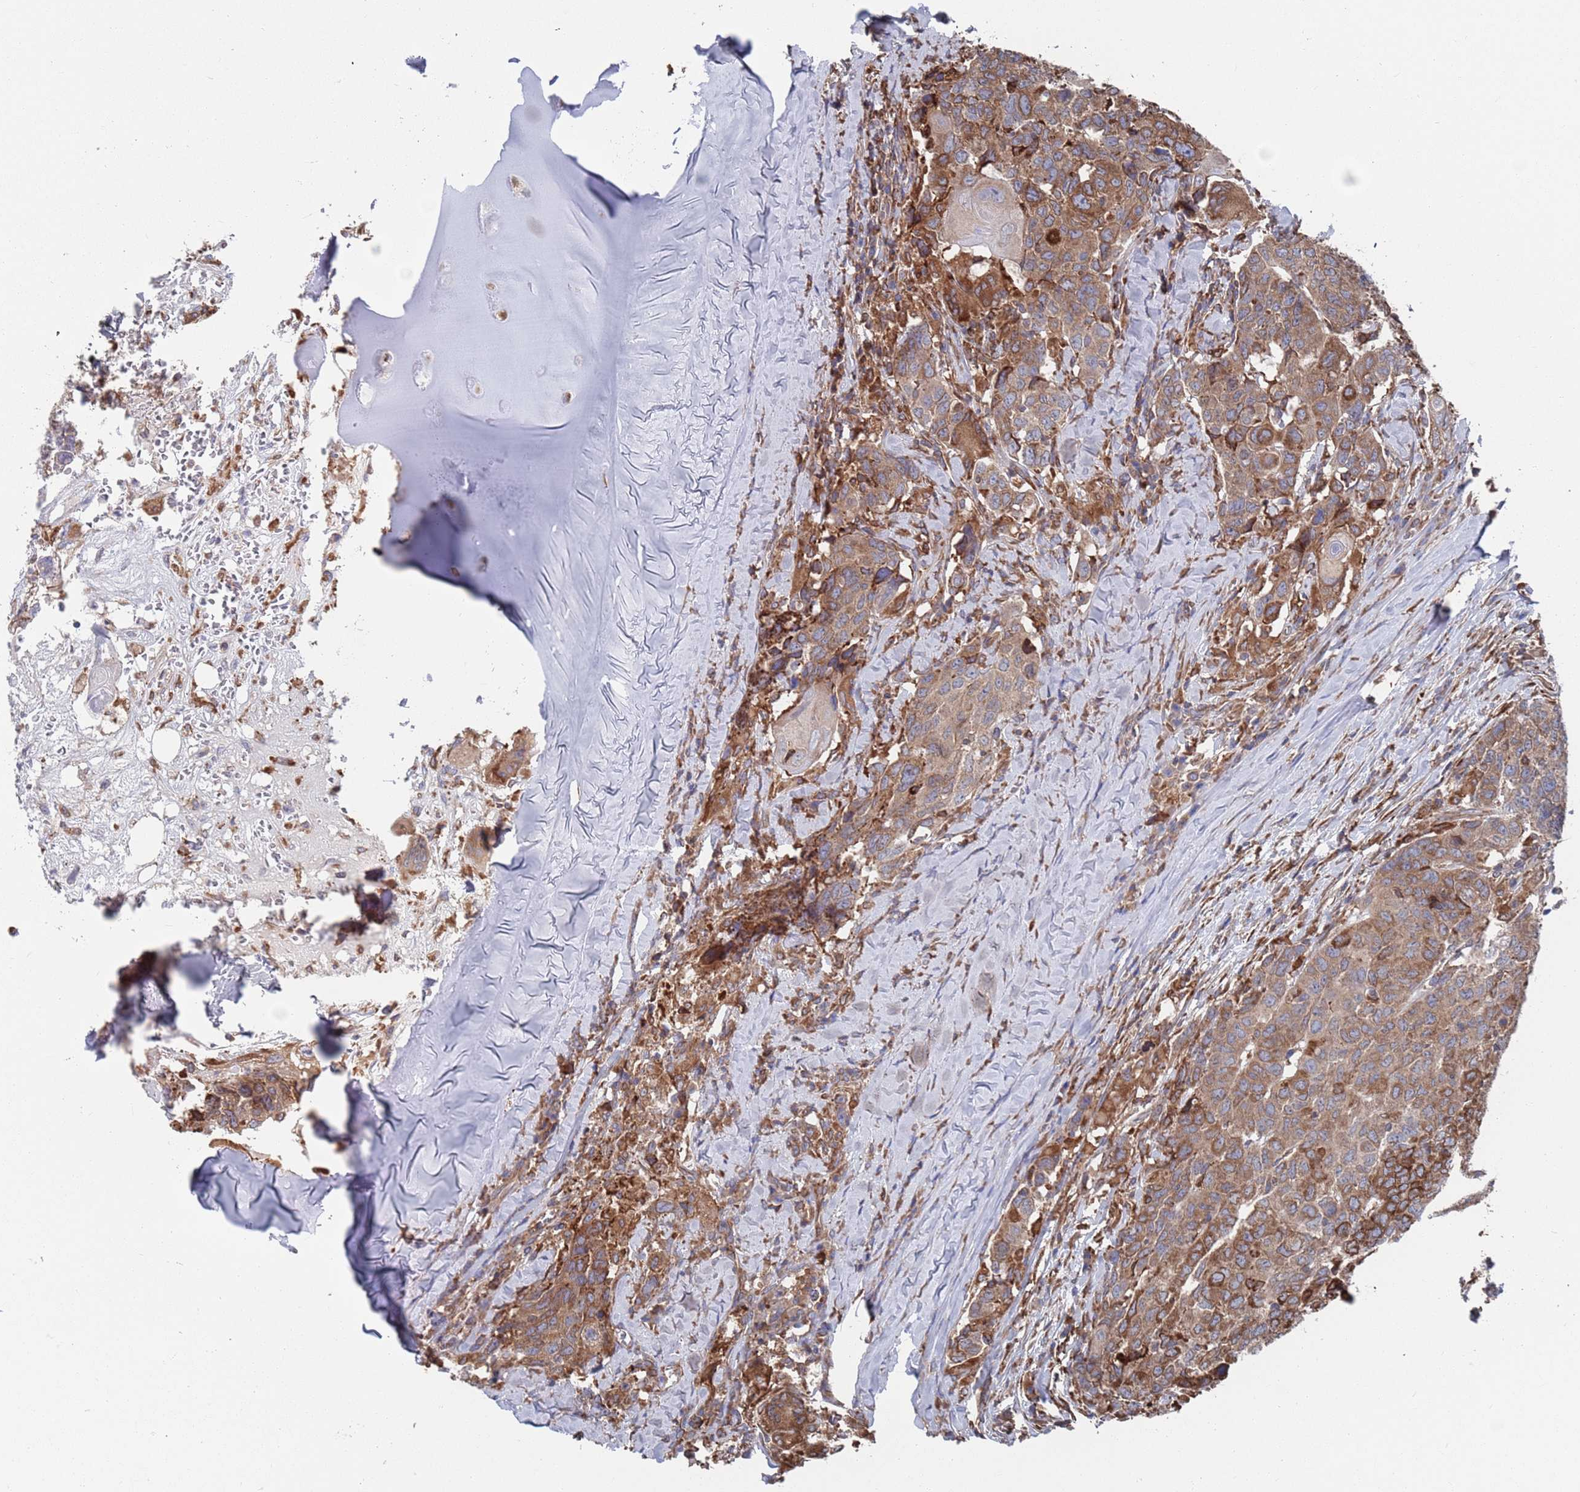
{"staining": {"intensity": "moderate", "quantity": ">75%", "location": "cytoplasmic/membranous"}, "tissue": "head and neck cancer", "cell_type": "Tumor cells", "image_type": "cancer", "snomed": [{"axis": "morphology", "description": "Normal tissue, NOS"}, {"axis": "morphology", "description": "Squamous cell carcinoma, NOS"}, {"axis": "topography", "description": "Skeletal muscle"}, {"axis": "topography", "description": "Vascular tissue"}, {"axis": "topography", "description": "Peripheral nerve tissue"}, {"axis": "topography", "description": "Head-Neck"}], "caption": "Immunohistochemical staining of head and neck squamous cell carcinoma shows moderate cytoplasmic/membranous protein staining in approximately >75% of tumor cells. (Stains: DAB (3,3'-diaminobenzidine) in brown, nuclei in blue, Microscopy: brightfield microscopy at high magnification).", "gene": "GID8", "patient": {"sex": "male", "age": 66}}